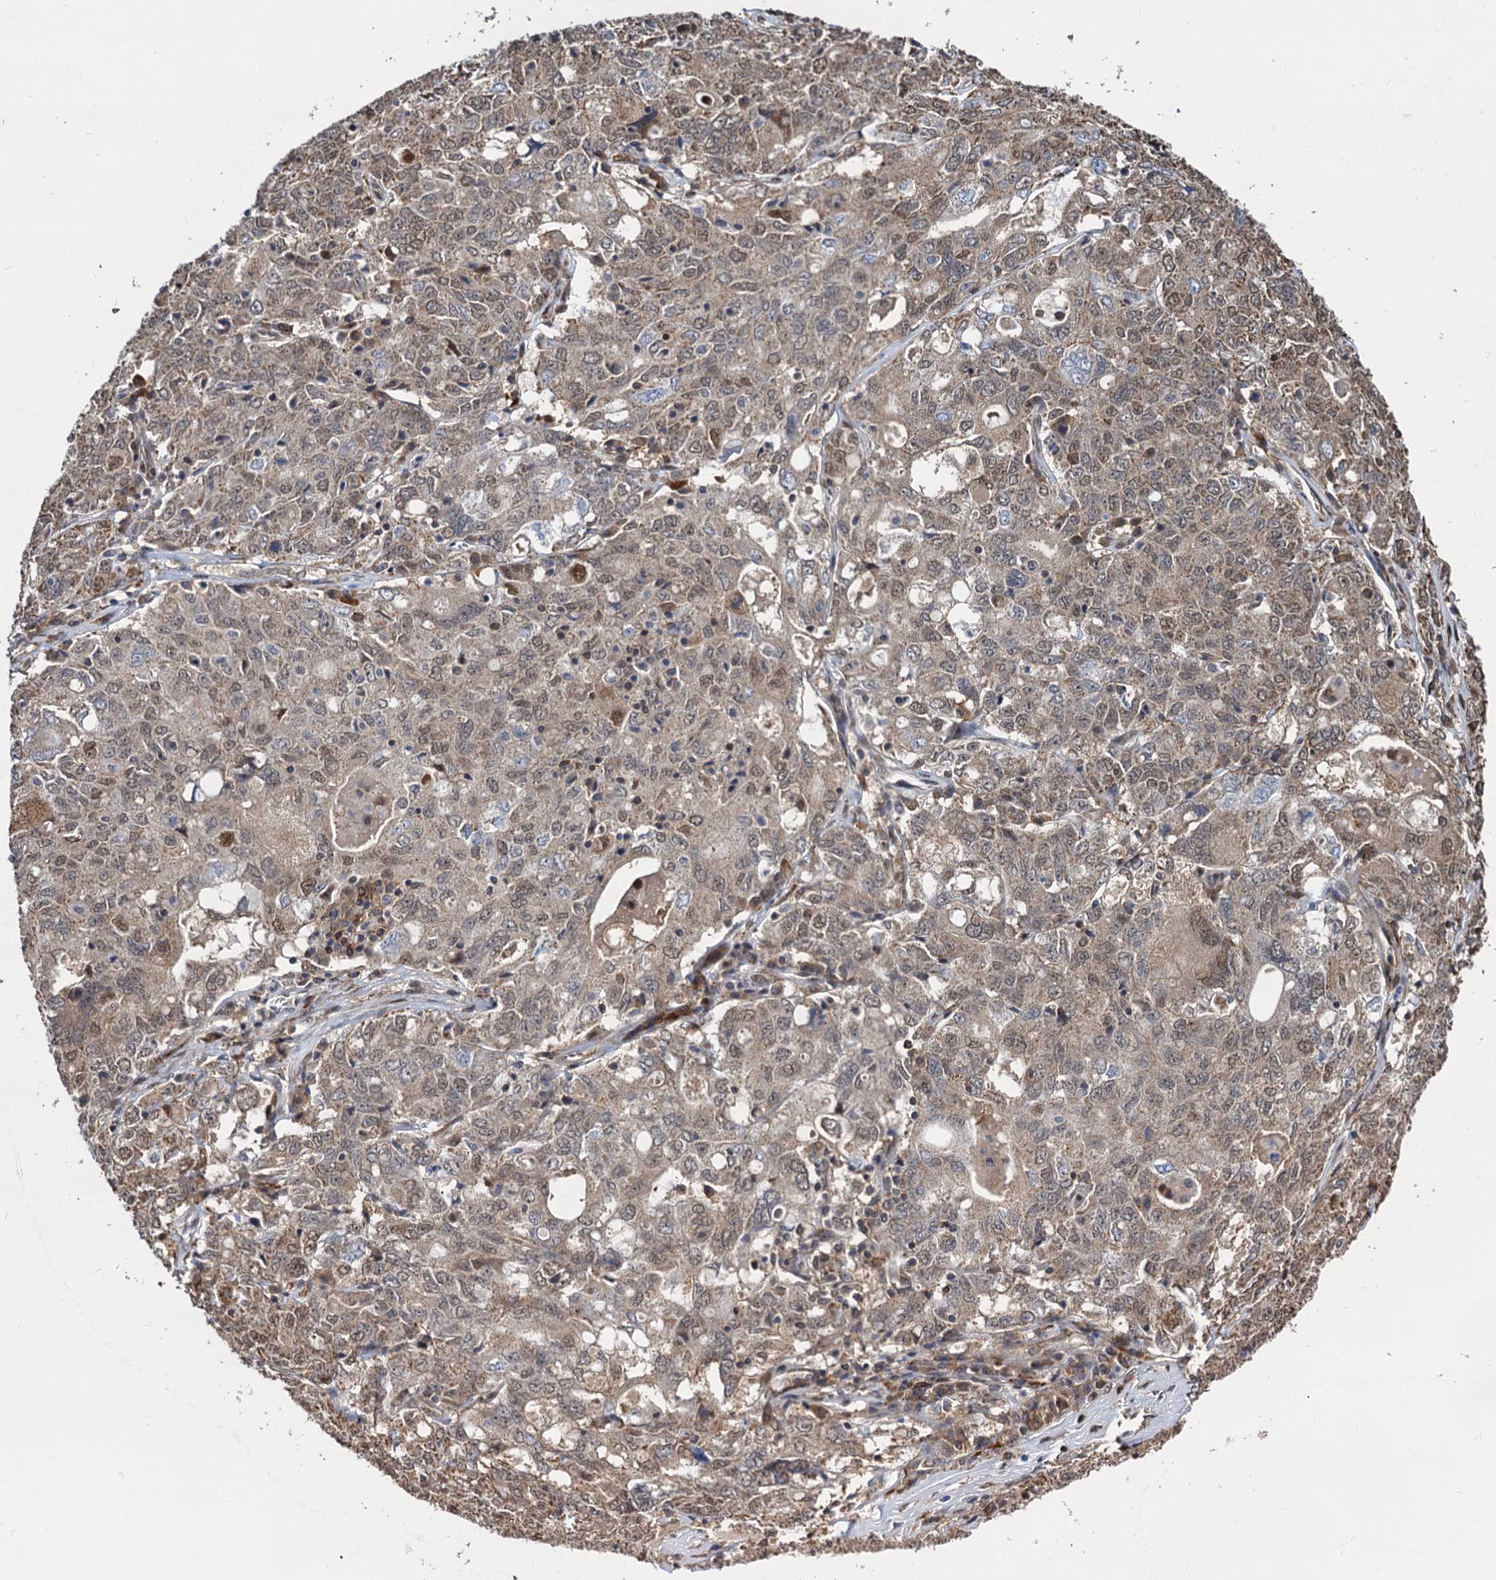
{"staining": {"intensity": "moderate", "quantity": ">75%", "location": "cytoplasmic/membranous,nuclear"}, "tissue": "ovarian cancer", "cell_type": "Tumor cells", "image_type": "cancer", "snomed": [{"axis": "morphology", "description": "Carcinoma, endometroid"}, {"axis": "topography", "description": "Ovary"}], "caption": "Human ovarian endometroid carcinoma stained with a protein marker displays moderate staining in tumor cells.", "gene": "PSMD4", "patient": {"sex": "female", "age": 62}}